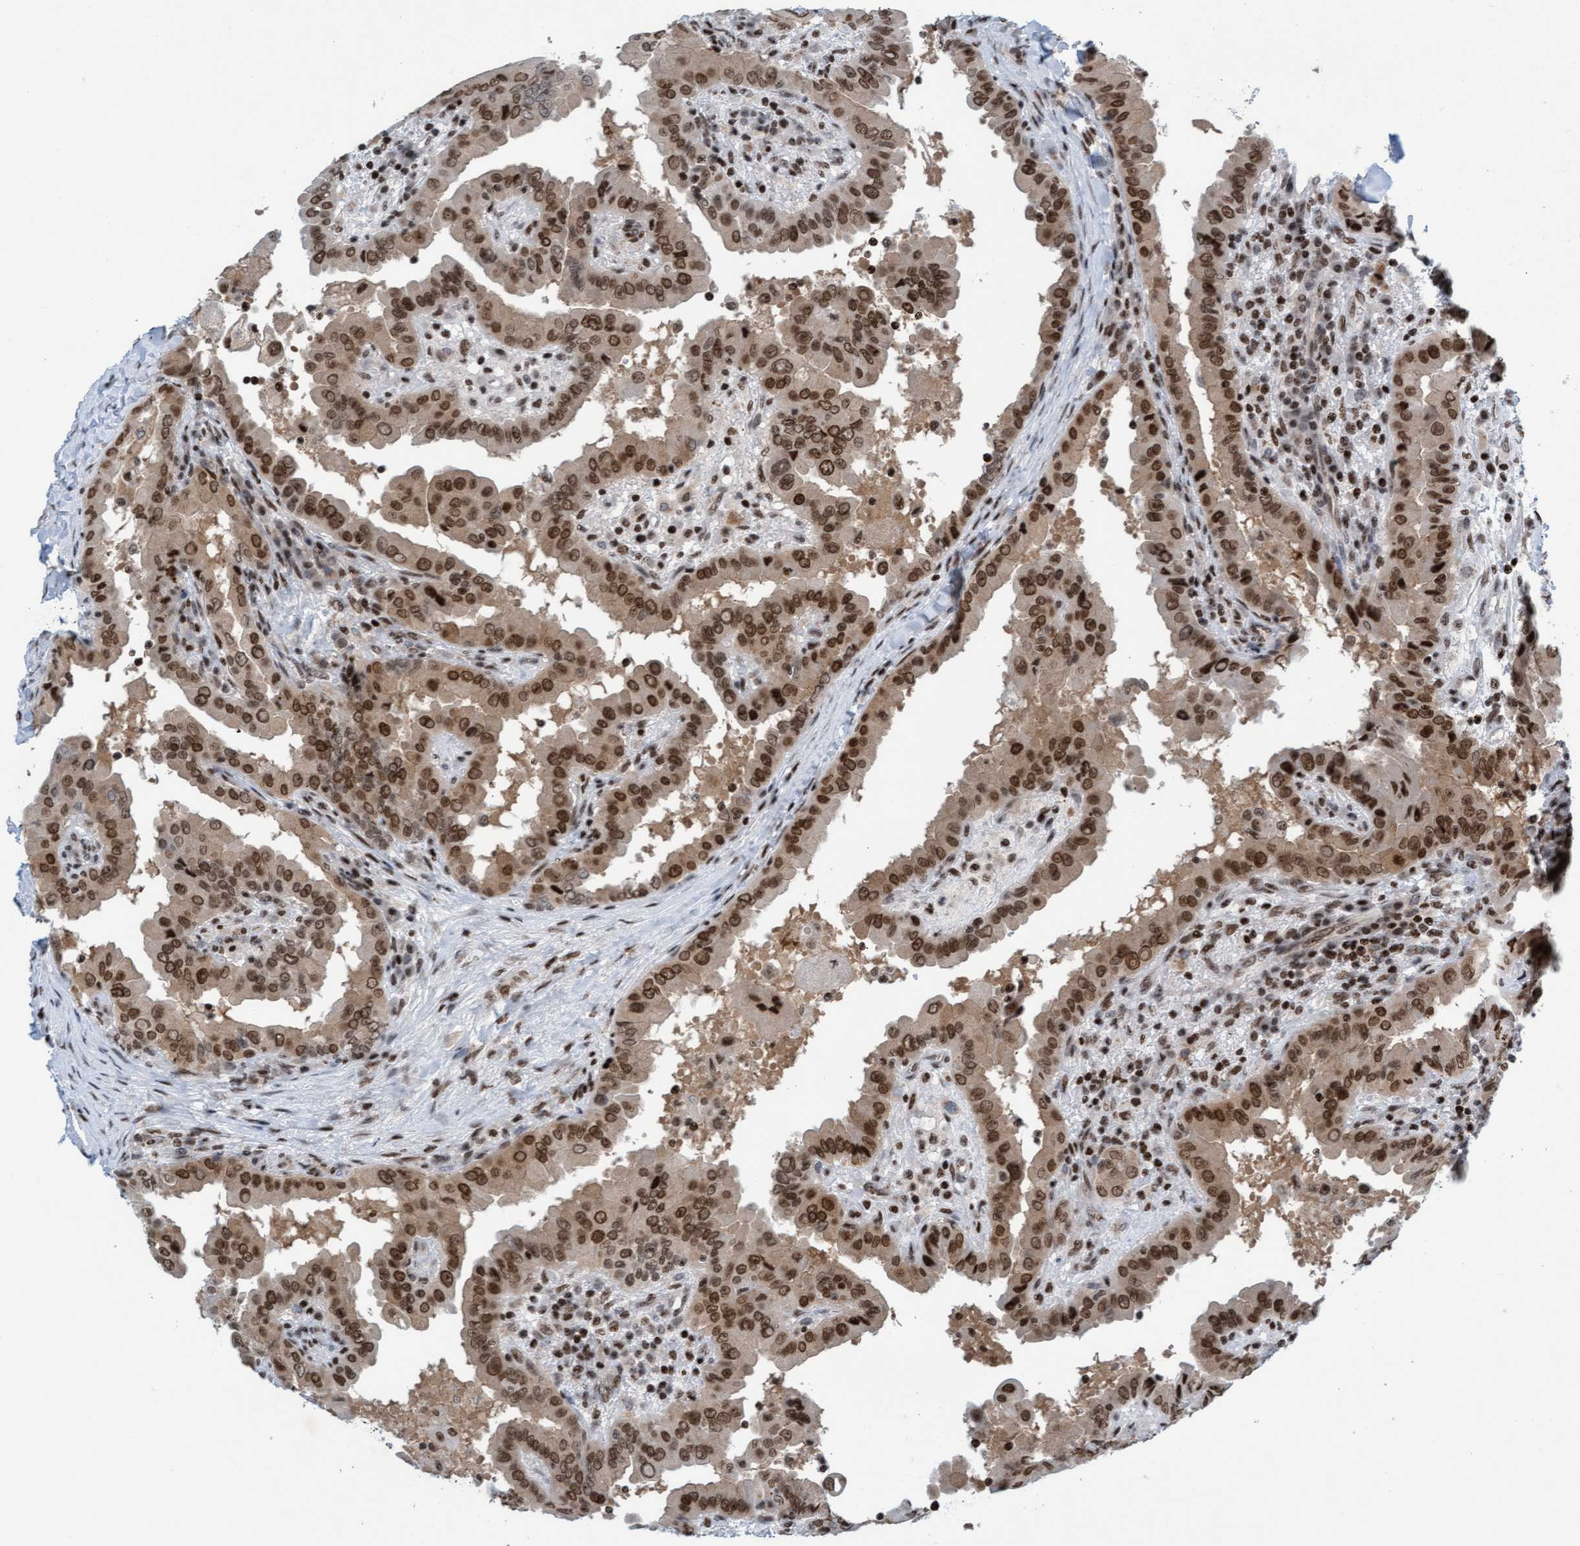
{"staining": {"intensity": "moderate", "quantity": ">75%", "location": "nuclear"}, "tissue": "thyroid cancer", "cell_type": "Tumor cells", "image_type": "cancer", "snomed": [{"axis": "morphology", "description": "Papillary adenocarcinoma, NOS"}, {"axis": "topography", "description": "Thyroid gland"}], "caption": "Immunohistochemistry histopathology image of human thyroid papillary adenocarcinoma stained for a protein (brown), which displays medium levels of moderate nuclear expression in about >75% of tumor cells.", "gene": "GLRX2", "patient": {"sex": "male", "age": 33}}